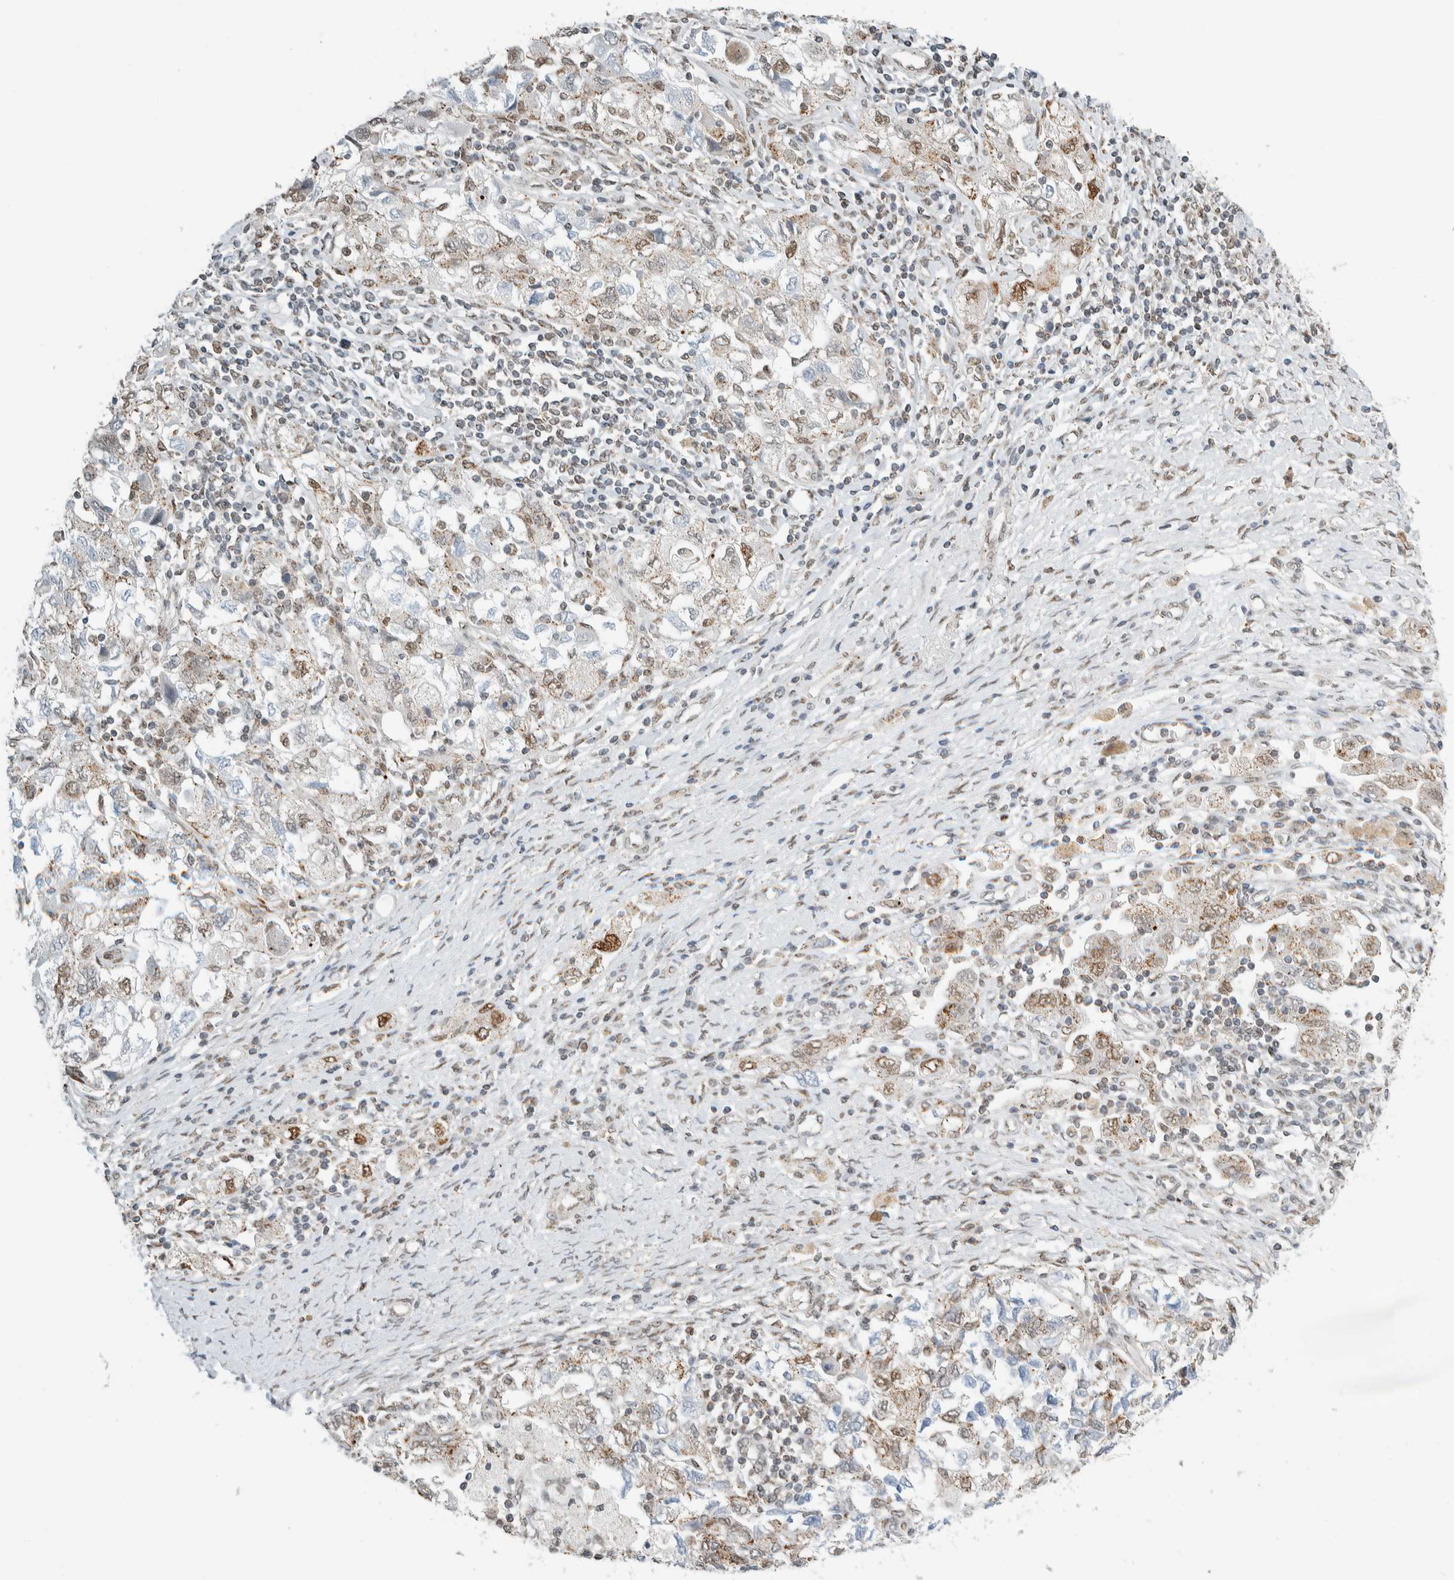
{"staining": {"intensity": "weak", "quantity": "25%-75%", "location": "cytoplasmic/membranous,nuclear"}, "tissue": "ovarian cancer", "cell_type": "Tumor cells", "image_type": "cancer", "snomed": [{"axis": "morphology", "description": "Carcinoma, NOS"}, {"axis": "morphology", "description": "Cystadenocarcinoma, serous, NOS"}, {"axis": "topography", "description": "Ovary"}], "caption": "Protein expression analysis of human ovarian cancer reveals weak cytoplasmic/membranous and nuclear positivity in about 25%-75% of tumor cells.", "gene": "TFE3", "patient": {"sex": "female", "age": 69}}